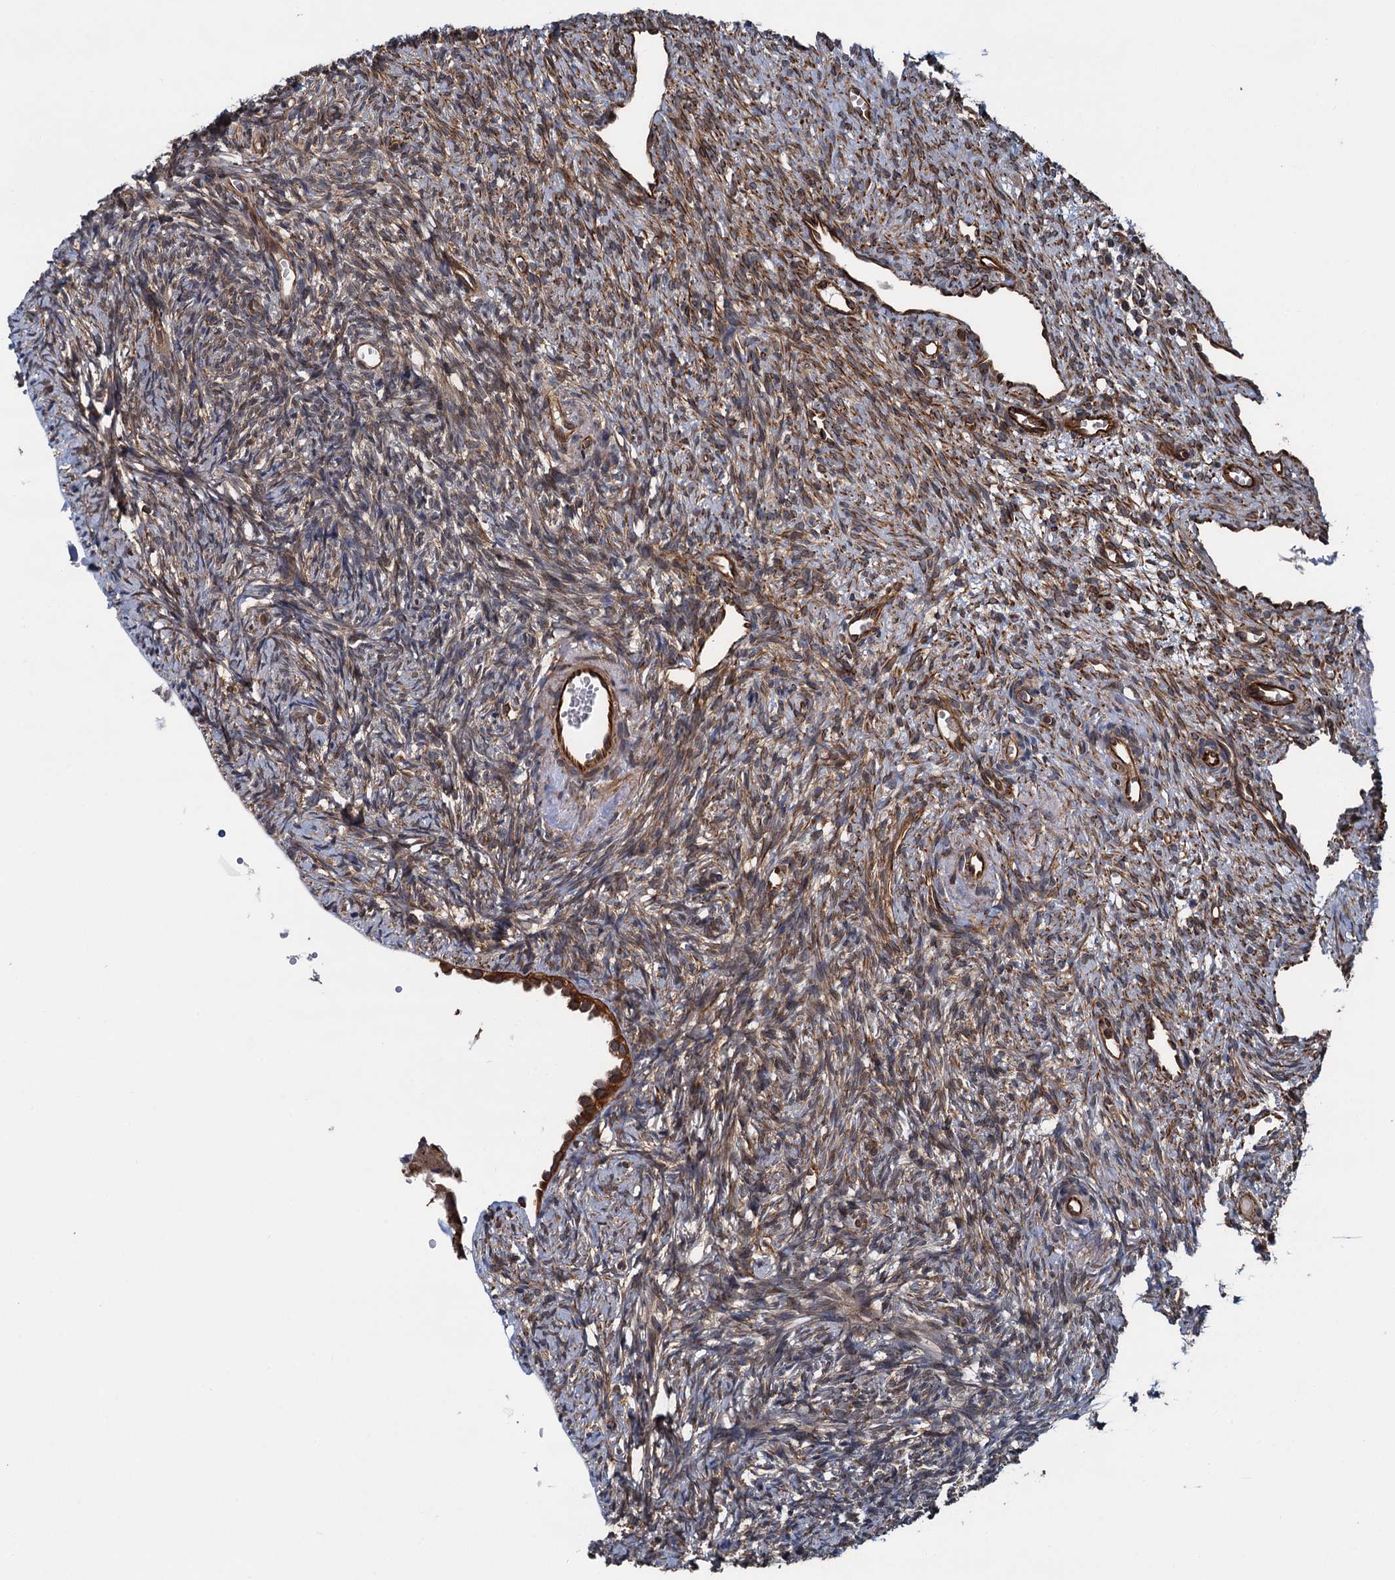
{"staining": {"intensity": "moderate", "quantity": ">75%", "location": "cytoplasmic/membranous"}, "tissue": "ovary", "cell_type": "Follicle cells", "image_type": "normal", "snomed": [{"axis": "morphology", "description": "Normal tissue, NOS"}, {"axis": "topography", "description": "Ovary"}], "caption": "IHC image of benign ovary: ovary stained using IHC displays medium levels of moderate protein expression localized specifically in the cytoplasmic/membranous of follicle cells, appearing as a cytoplasmic/membranous brown color.", "gene": "ZFYVE19", "patient": {"sex": "female", "age": 51}}